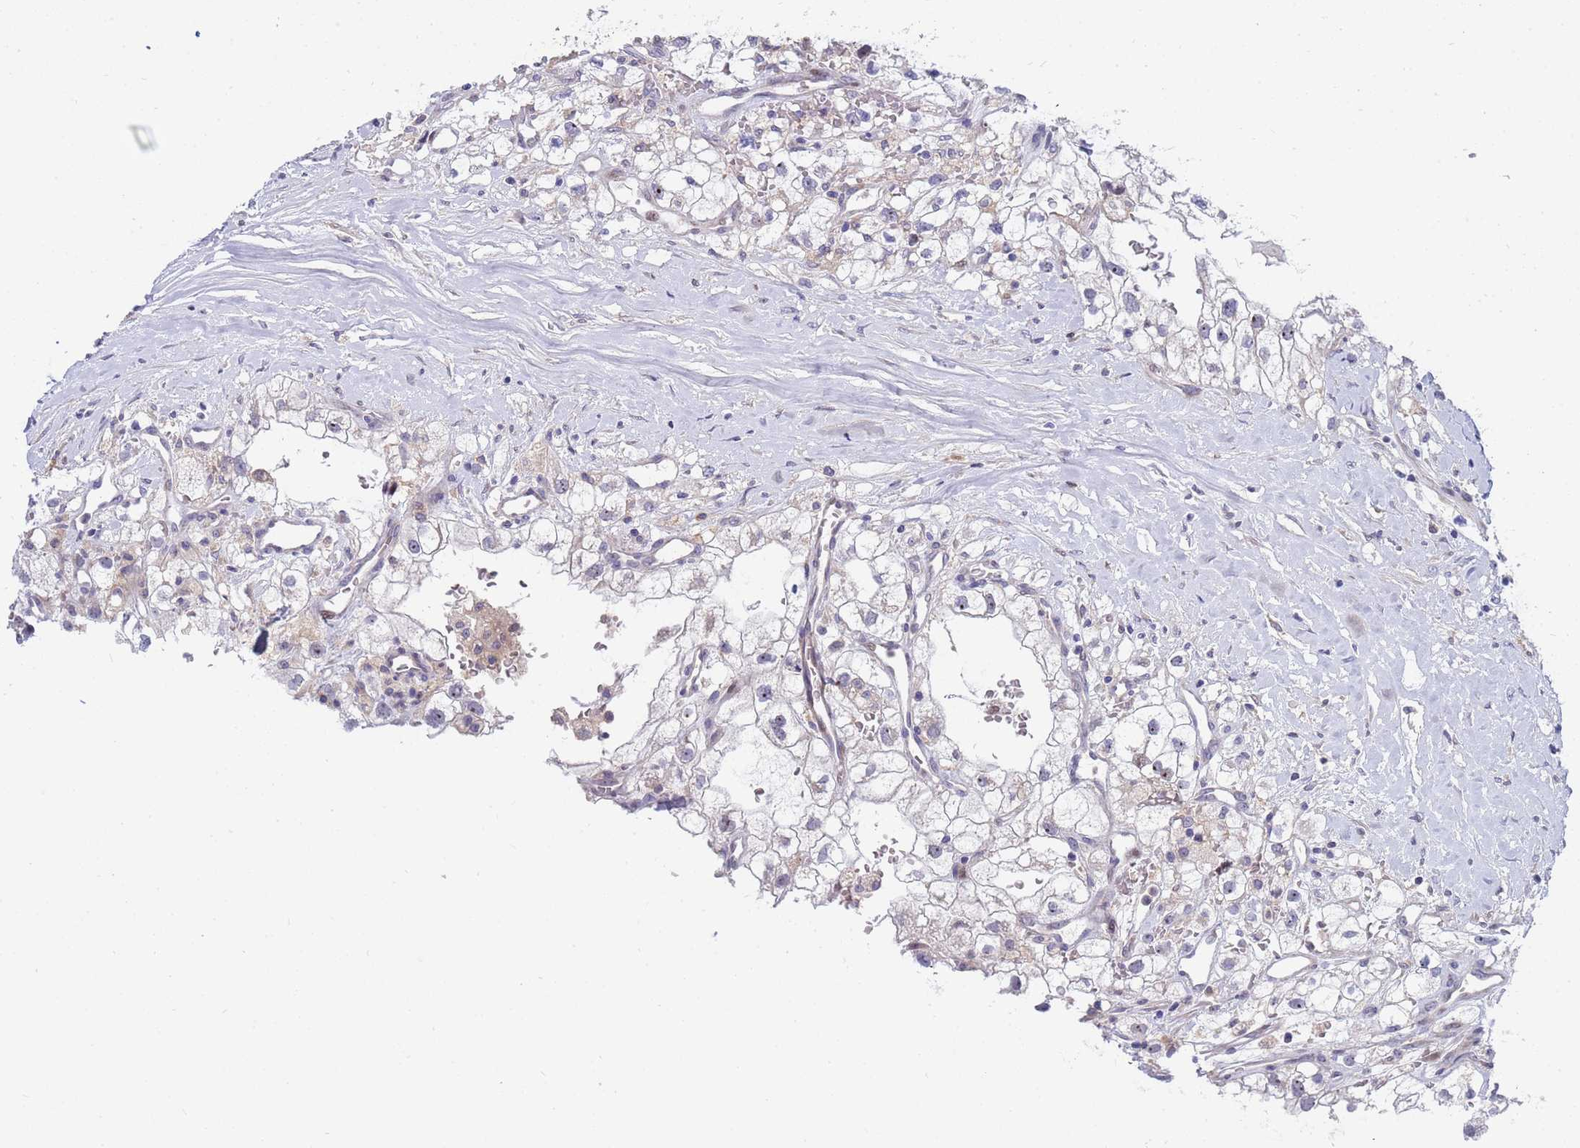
{"staining": {"intensity": "weak", "quantity": "<25%", "location": "nuclear"}, "tissue": "renal cancer", "cell_type": "Tumor cells", "image_type": "cancer", "snomed": [{"axis": "morphology", "description": "Adenocarcinoma, NOS"}, {"axis": "topography", "description": "Kidney"}], "caption": "Immunohistochemical staining of human adenocarcinoma (renal) demonstrates no significant positivity in tumor cells. (DAB immunohistochemistry (IHC) visualized using brightfield microscopy, high magnification).", "gene": "LRATD1", "patient": {"sex": "male", "age": 59}}